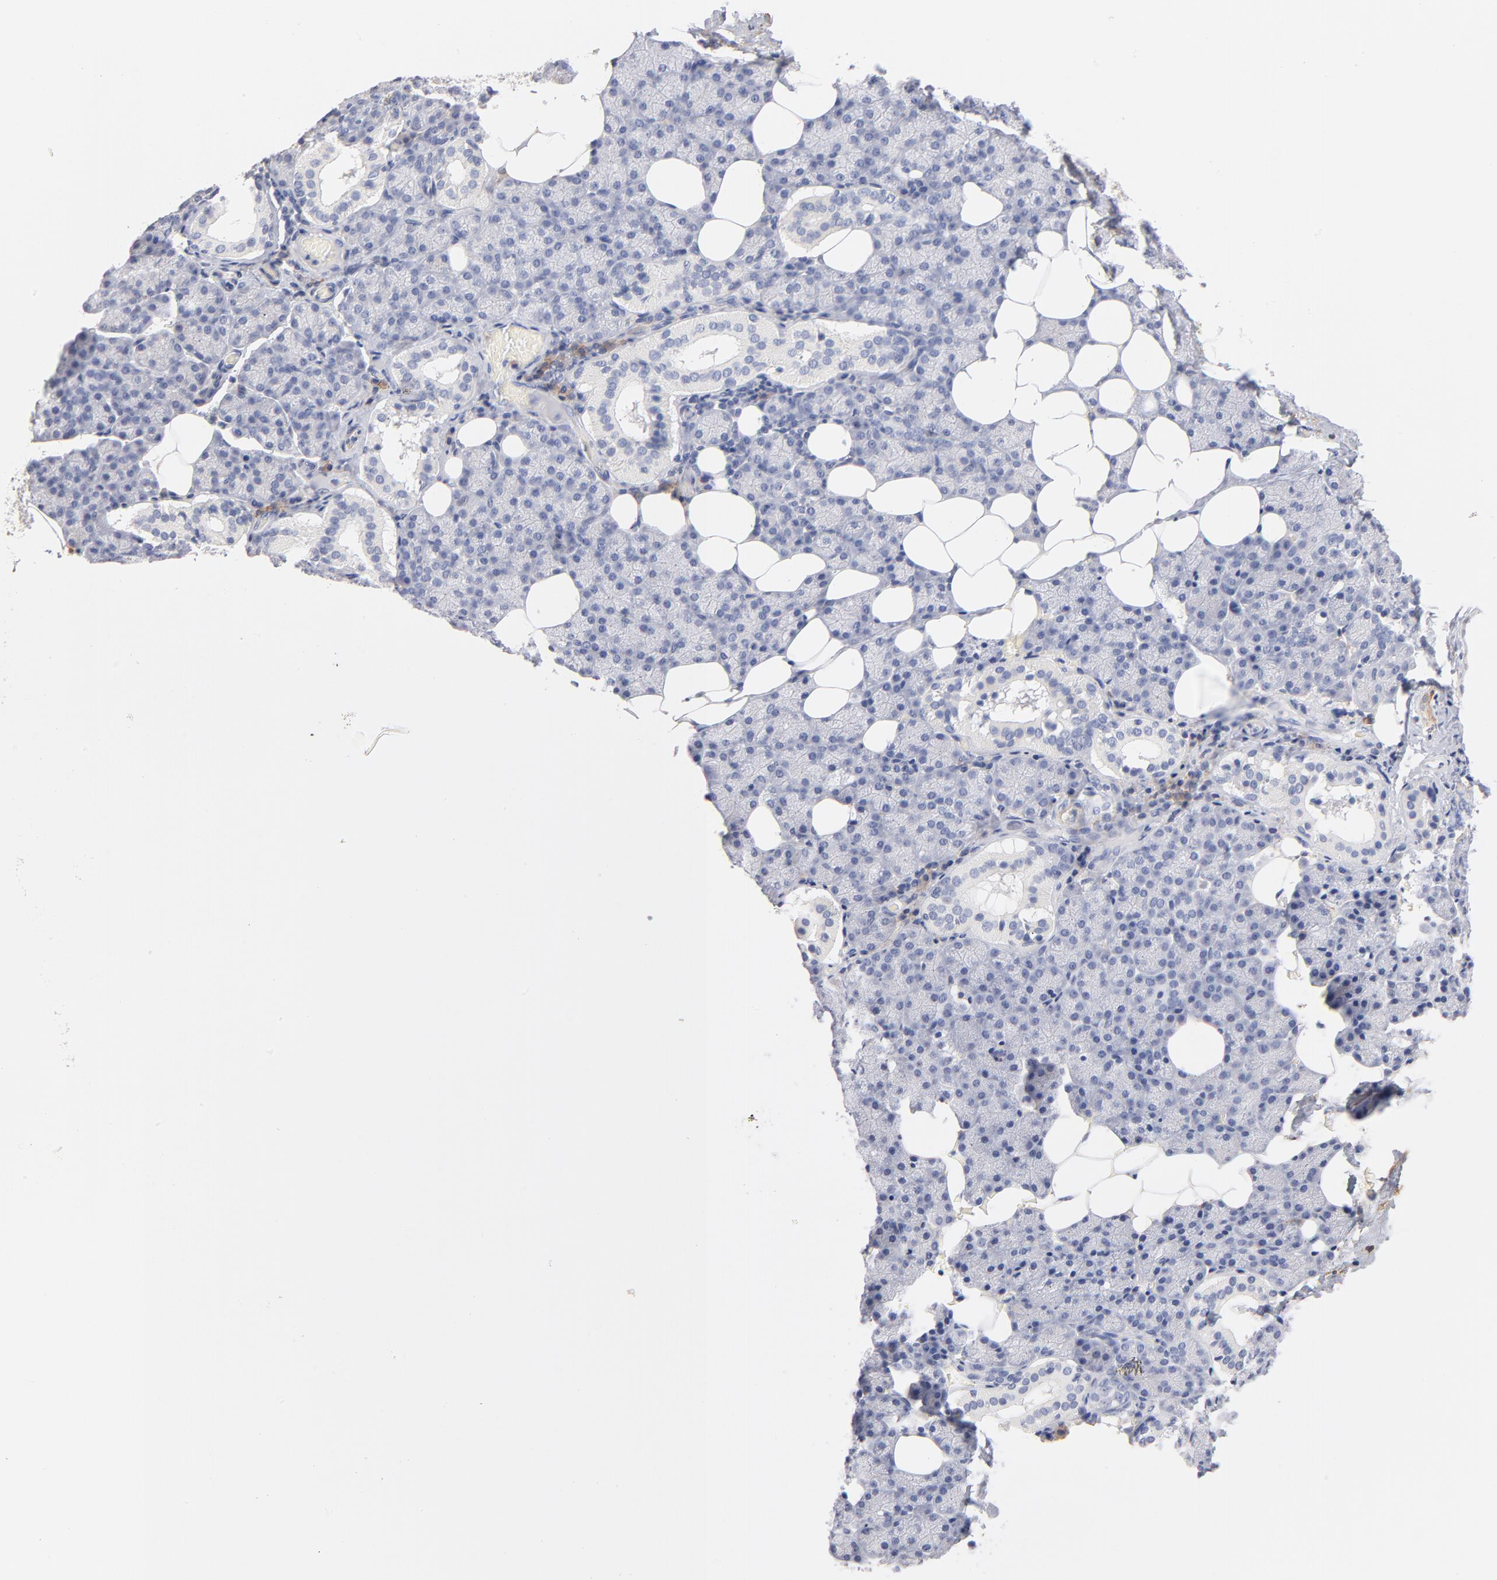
{"staining": {"intensity": "negative", "quantity": "none", "location": "none"}, "tissue": "salivary gland", "cell_type": "Glandular cells", "image_type": "normal", "snomed": [{"axis": "morphology", "description": "Normal tissue, NOS"}, {"axis": "topography", "description": "Lymph node"}, {"axis": "topography", "description": "Salivary gland"}], "caption": "Immunohistochemistry micrograph of benign salivary gland: human salivary gland stained with DAB (3,3'-diaminobenzidine) demonstrates no significant protein staining in glandular cells. (DAB (3,3'-diaminobenzidine) IHC visualized using brightfield microscopy, high magnification).", "gene": "ITGA8", "patient": {"sex": "male", "age": 8}}